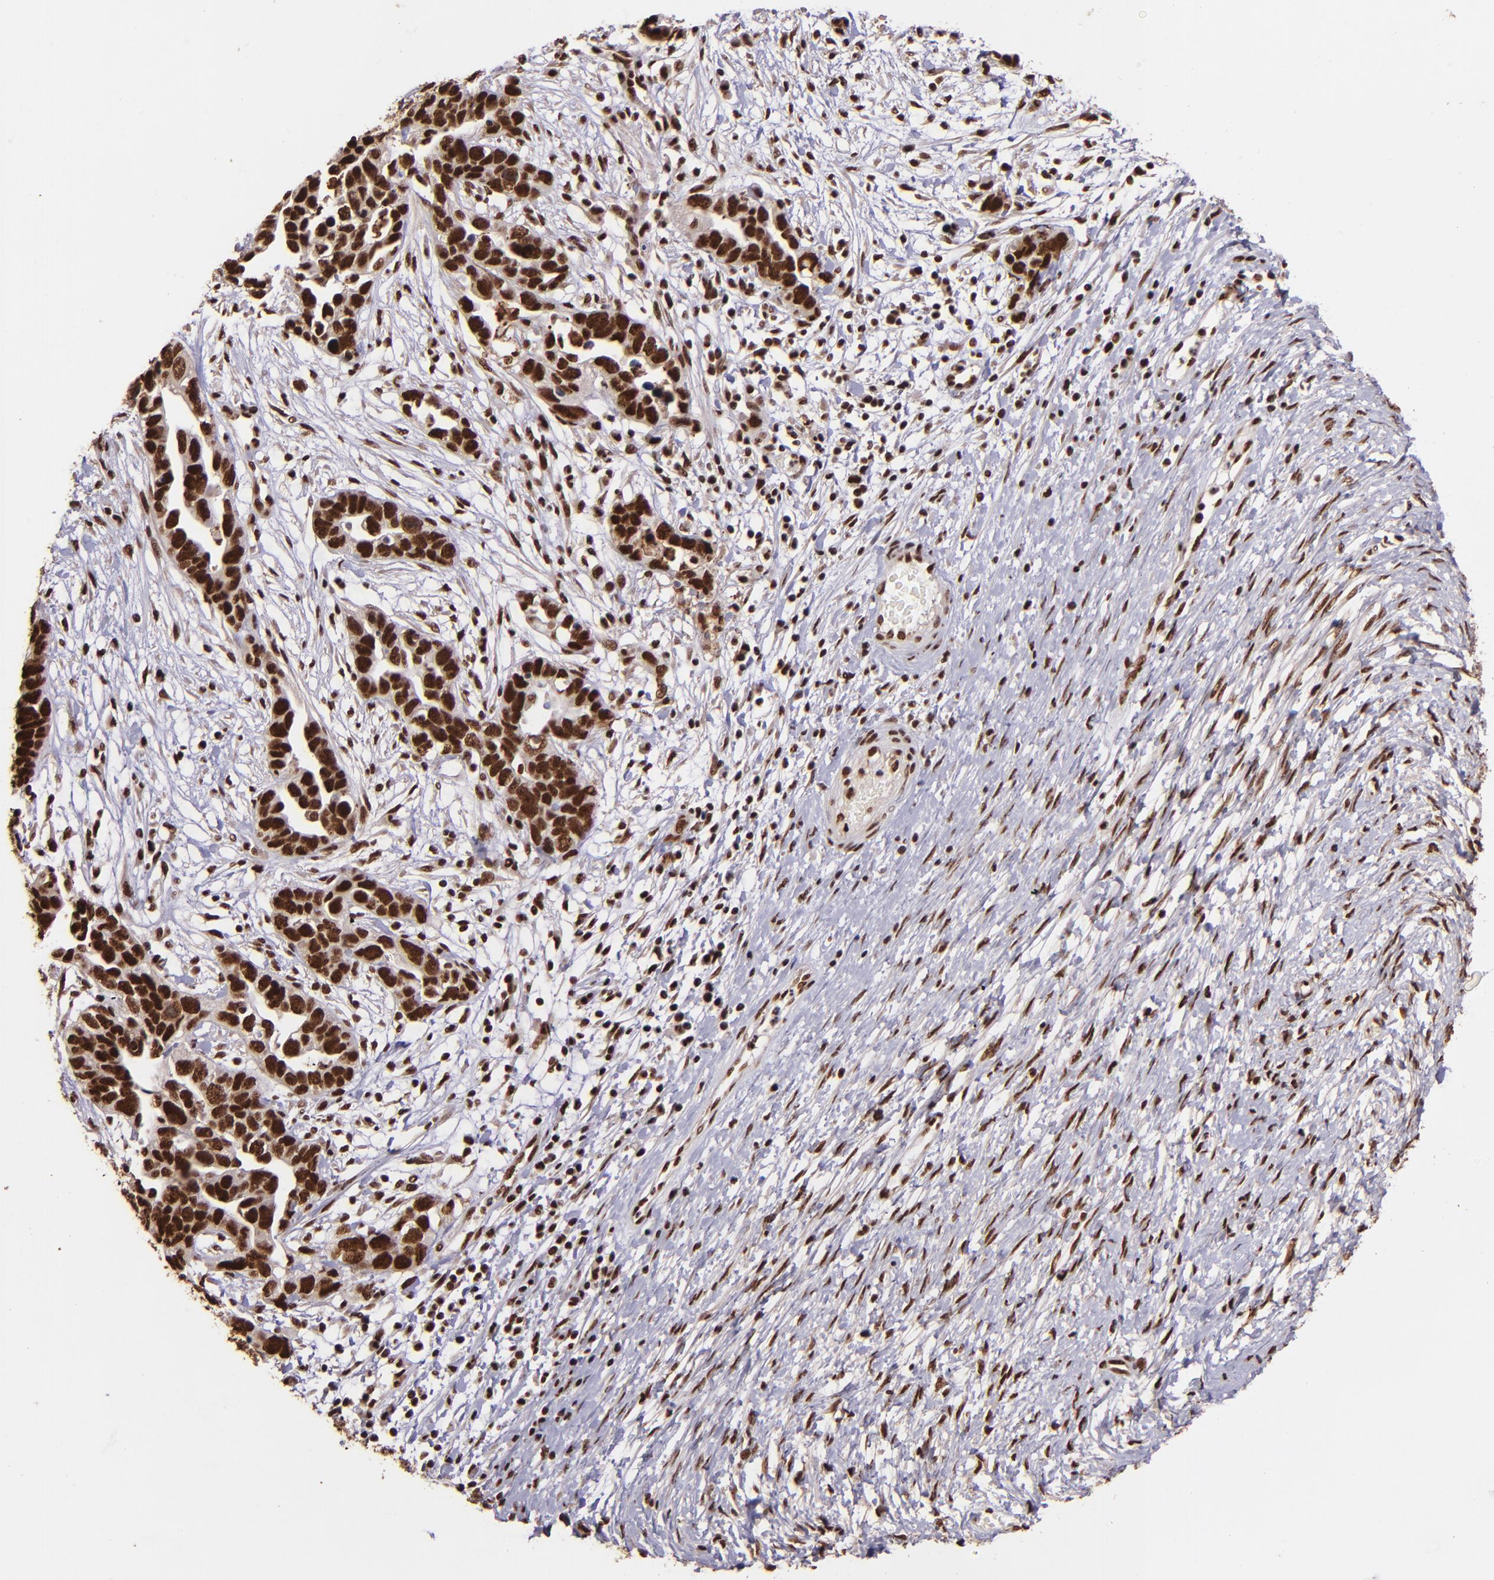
{"staining": {"intensity": "strong", "quantity": ">75%", "location": "nuclear"}, "tissue": "ovarian cancer", "cell_type": "Tumor cells", "image_type": "cancer", "snomed": [{"axis": "morphology", "description": "Cystadenocarcinoma, serous, NOS"}, {"axis": "topography", "description": "Ovary"}], "caption": "Human ovarian serous cystadenocarcinoma stained for a protein (brown) shows strong nuclear positive staining in approximately >75% of tumor cells.", "gene": "PQBP1", "patient": {"sex": "female", "age": 54}}